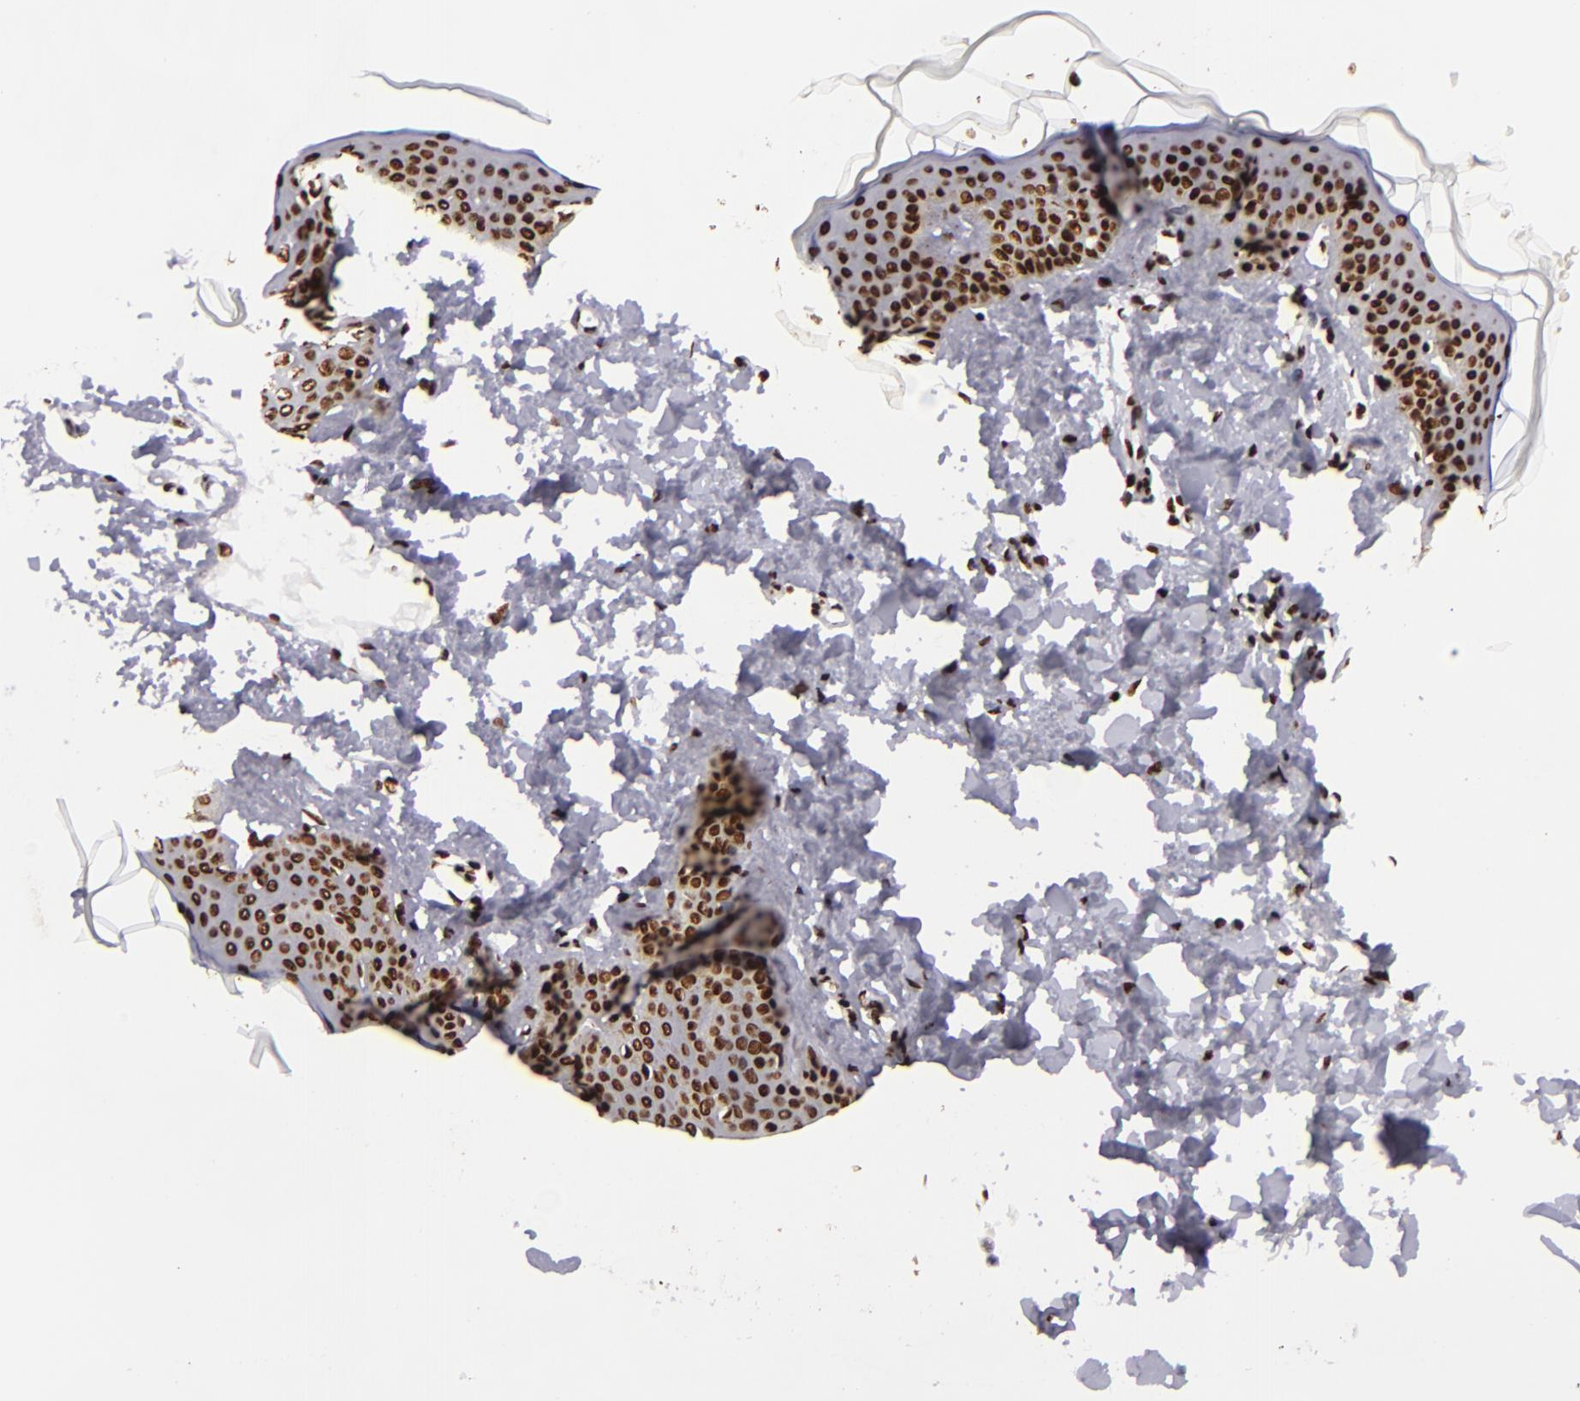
{"staining": {"intensity": "strong", "quantity": ">75%", "location": "nuclear"}, "tissue": "skin", "cell_type": "Fibroblasts", "image_type": "normal", "snomed": [{"axis": "morphology", "description": "Normal tissue, NOS"}, {"axis": "topography", "description": "Skin"}], "caption": "A histopathology image of human skin stained for a protein demonstrates strong nuclear brown staining in fibroblasts.", "gene": "SAFB", "patient": {"sex": "female", "age": 17}}